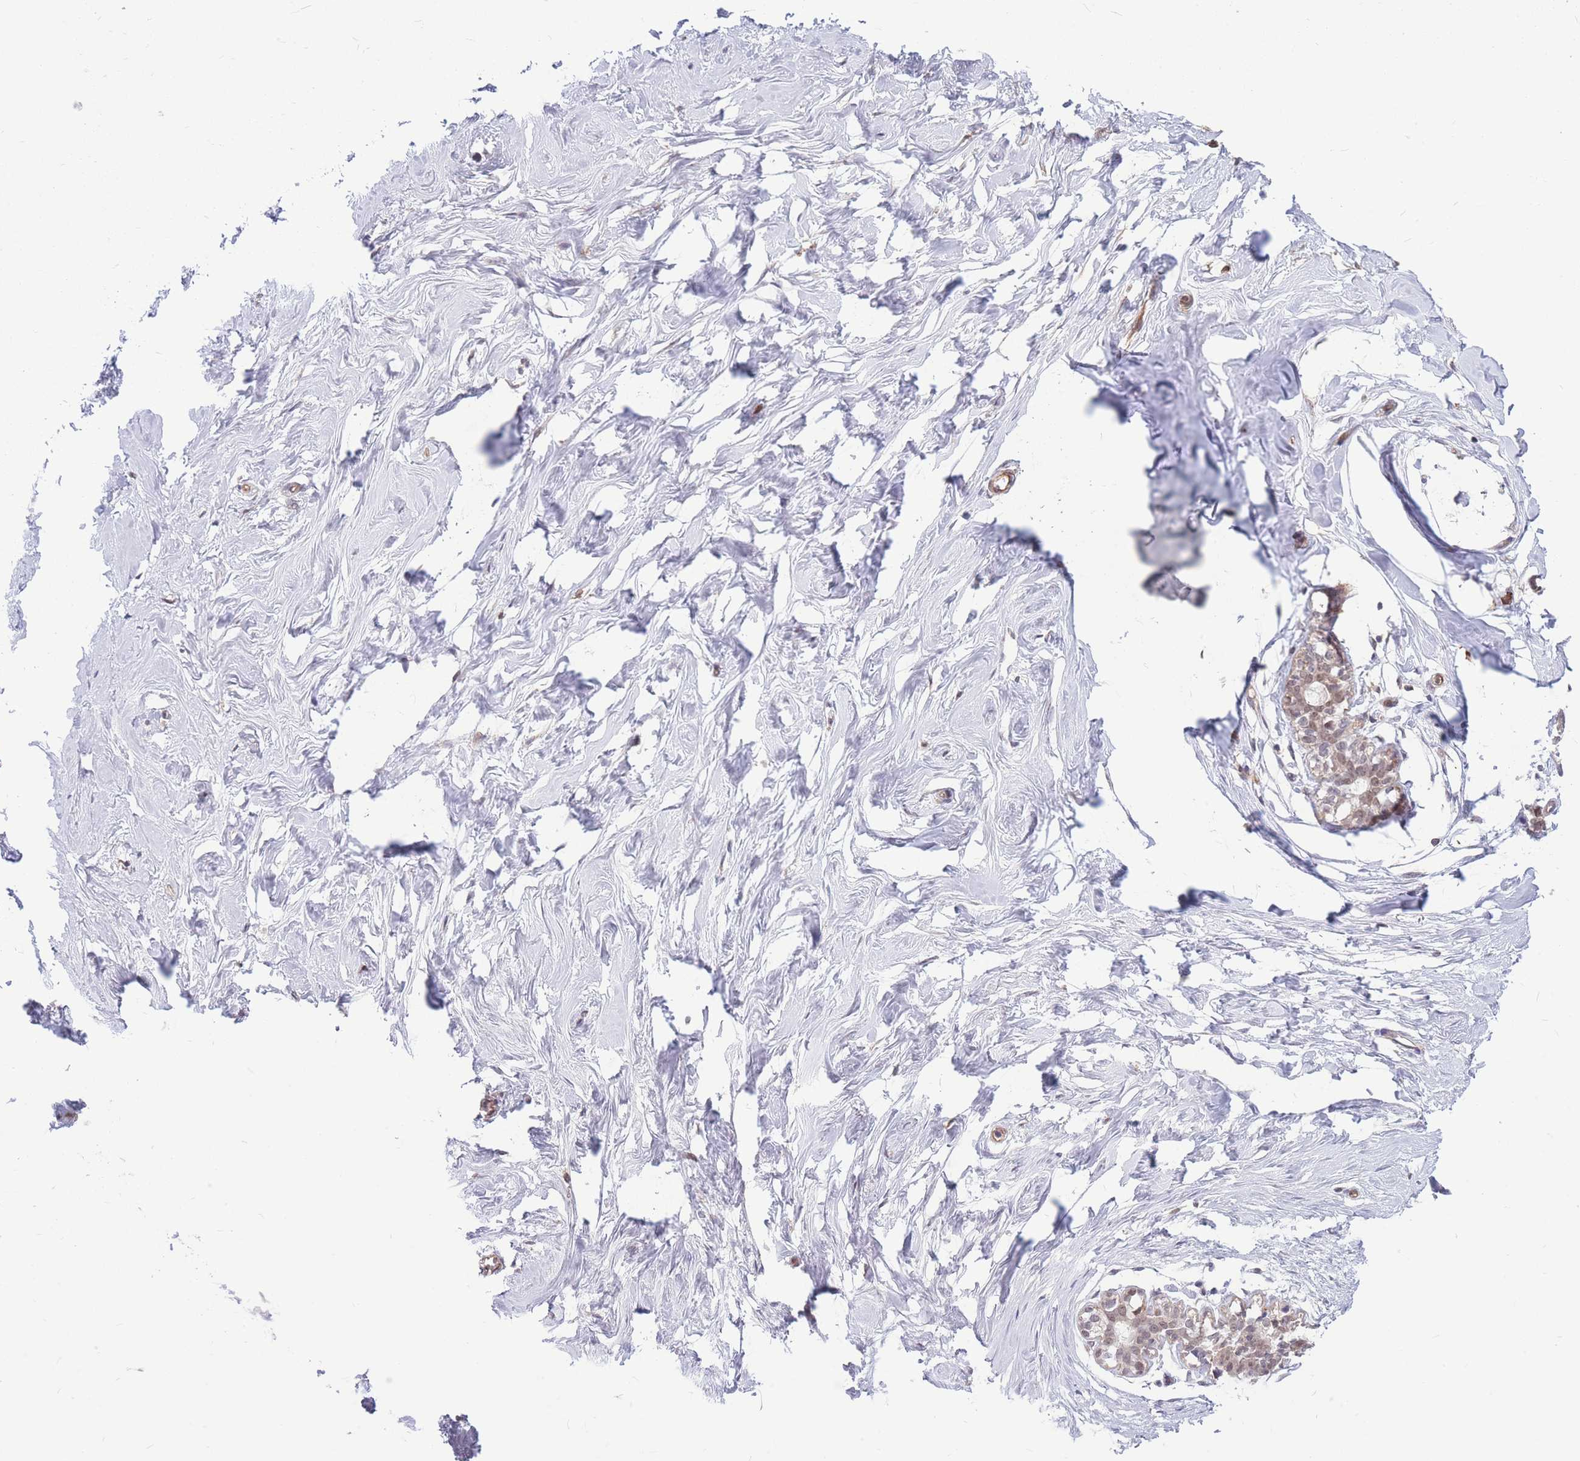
{"staining": {"intensity": "negative", "quantity": "none", "location": "none"}, "tissue": "breast", "cell_type": "Adipocytes", "image_type": "normal", "snomed": [{"axis": "morphology", "description": "Normal tissue, NOS"}, {"axis": "morphology", "description": "Adenoma, NOS"}, {"axis": "topography", "description": "Breast"}], "caption": "Breast stained for a protein using immunohistochemistry (IHC) displays no staining adipocytes.", "gene": "TCF20", "patient": {"sex": "female", "age": 23}}